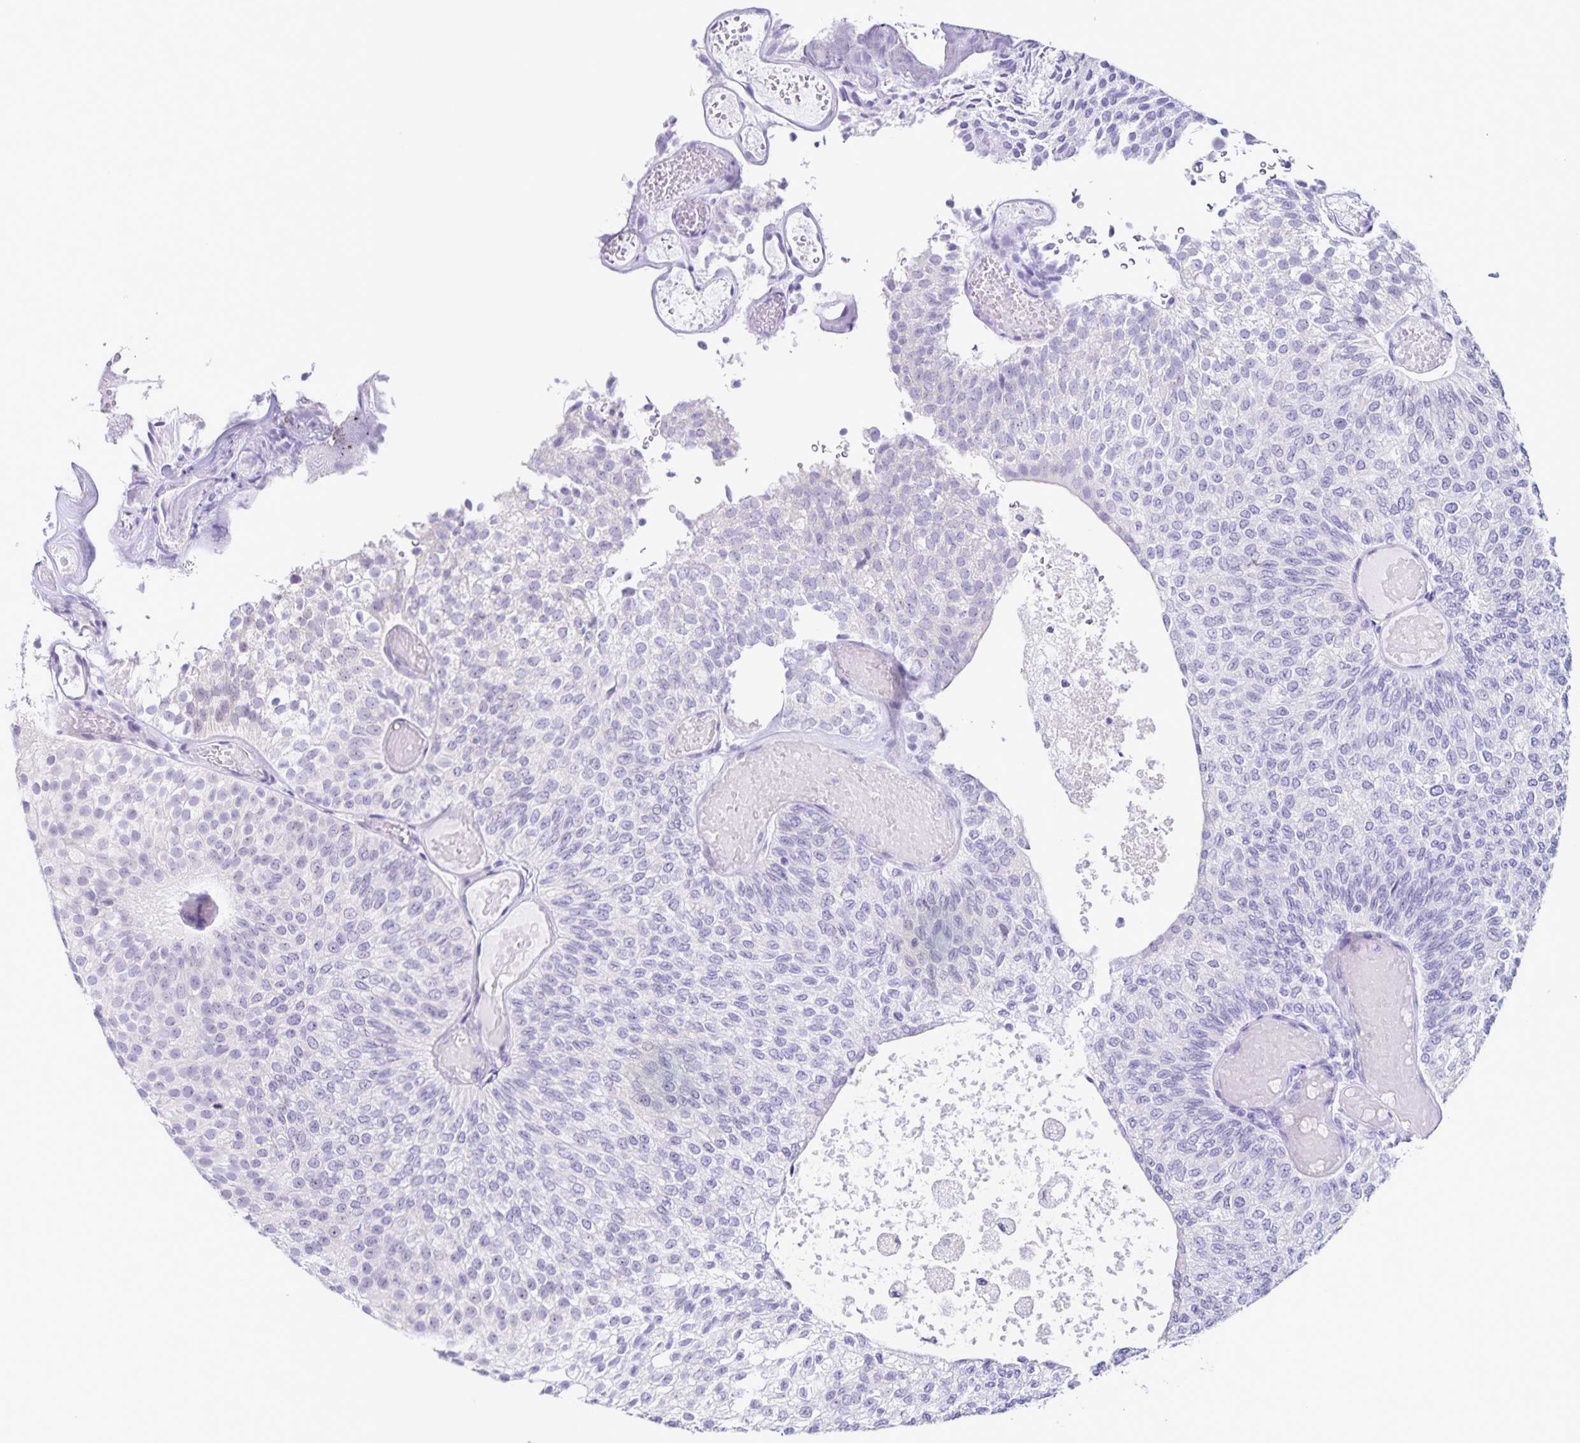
{"staining": {"intensity": "negative", "quantity": "none", "location": "none"}, "tissue": "urothelial cancer", "cell_type": "Tumor cells", "image_type": "cancer", "snomed": [{"axis": "morphology", "description": "Urothelial carcinoma, Low grade"}, {"axis": "topography", "description": "Urinary bladder"}], "caption": "This is an IHC photomicrograph of human urothelial cancer. There is no staining in tumor cells.", "gene": "FAM170A", "patient": {"sex": "male", "age": 78}}